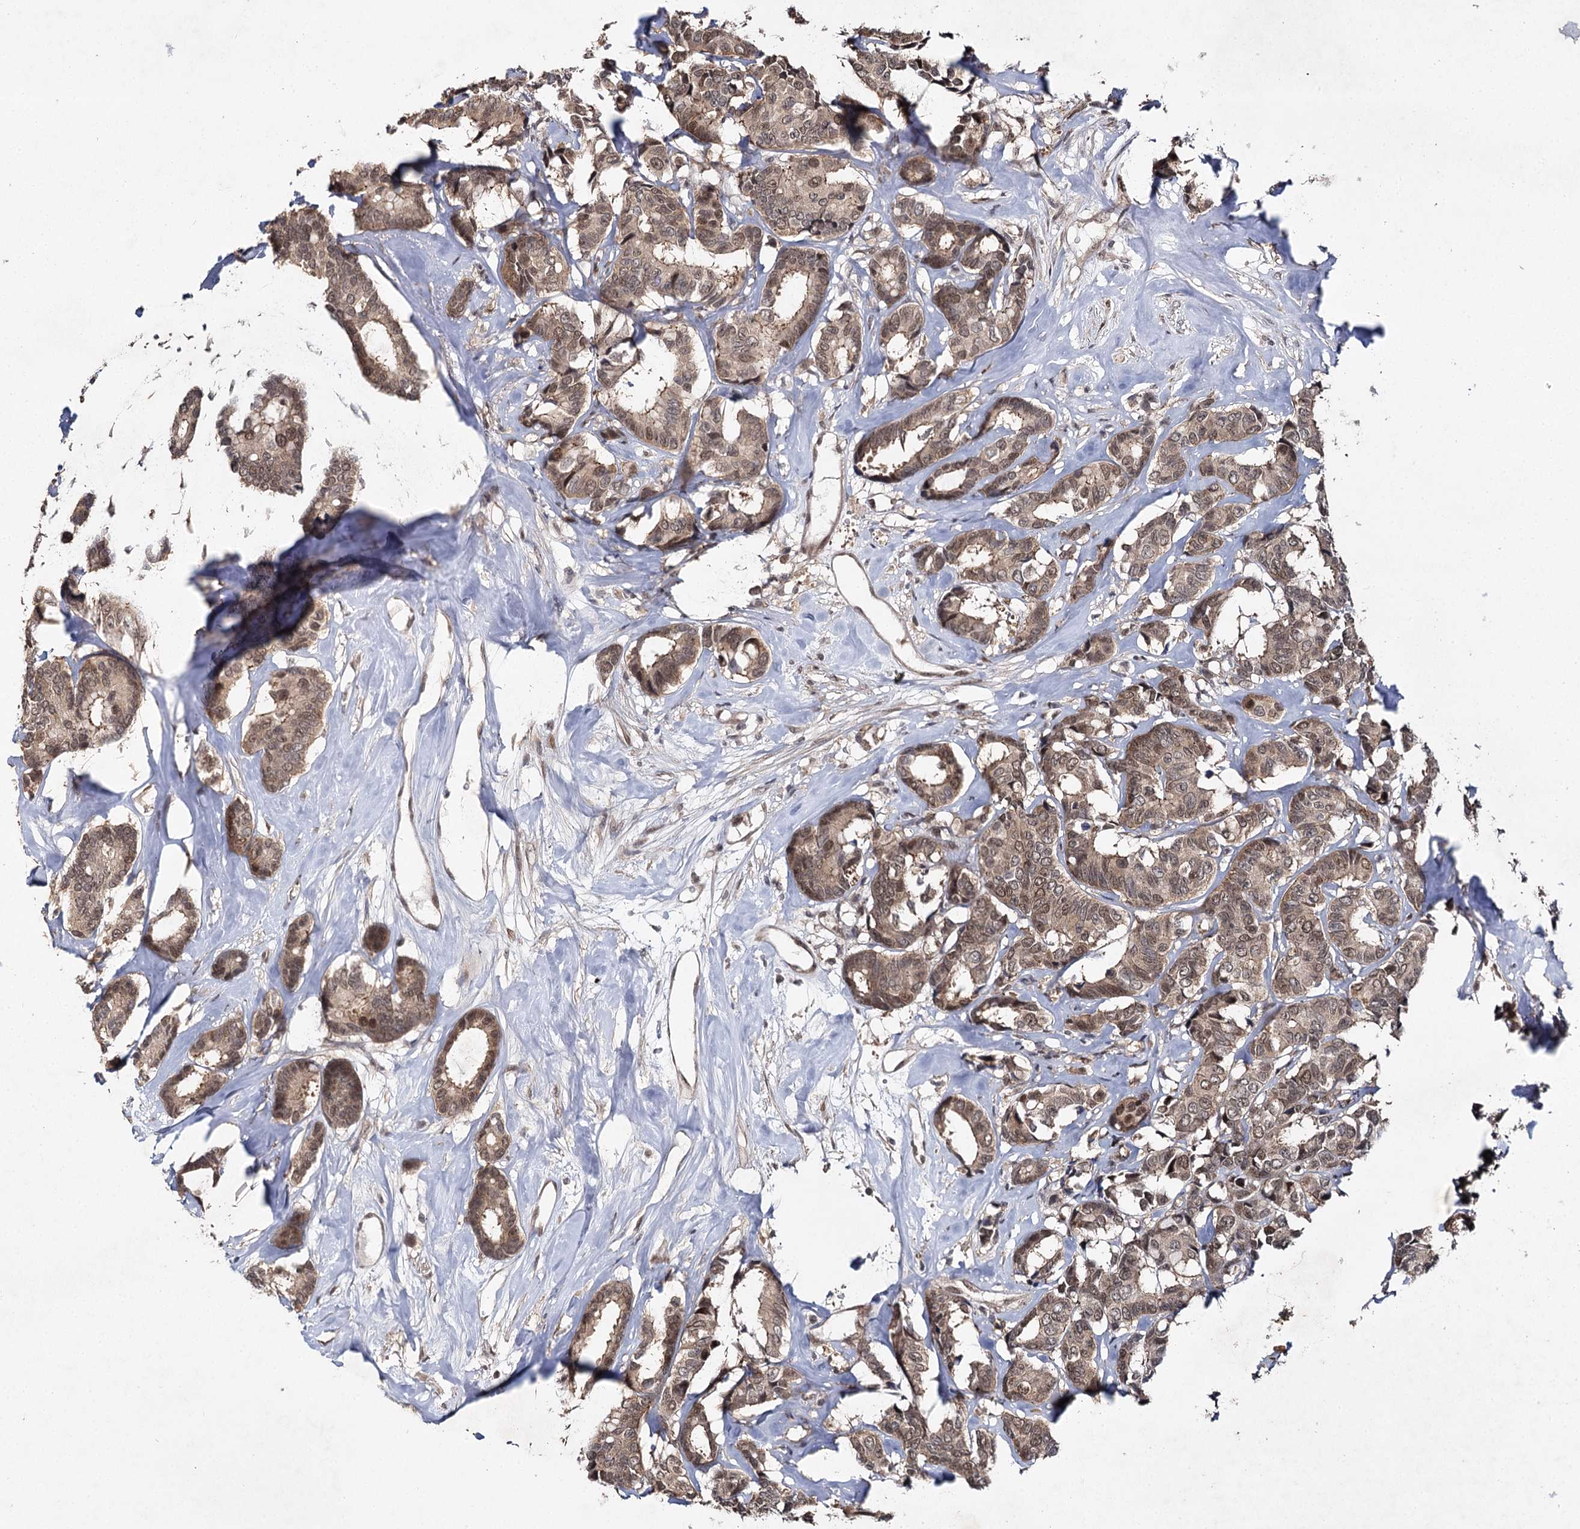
{"staining": {"intensity": "moderate", "quantity": ">75%", "location": "cytoplasmic/membranous,nuclear"}, "tissue": "breast cancer", "cell_type": "Tumor cells", "image_type": "cancer", "snomed": [{"axis": "morphology", "description": "Duct carcinoma"}, {"axis": "topography", "description": "Breast"}], "caption": "The histopathology image reveals immunohistochemical staining of intraductal carcinoma (breast). There is moderate cytoplasmic/membranous and nuclear positivity is seen in approximately >75% of tumor cells.", "gene": "DCUN1D4", "patient": {"sex": "female", "age": 87}}